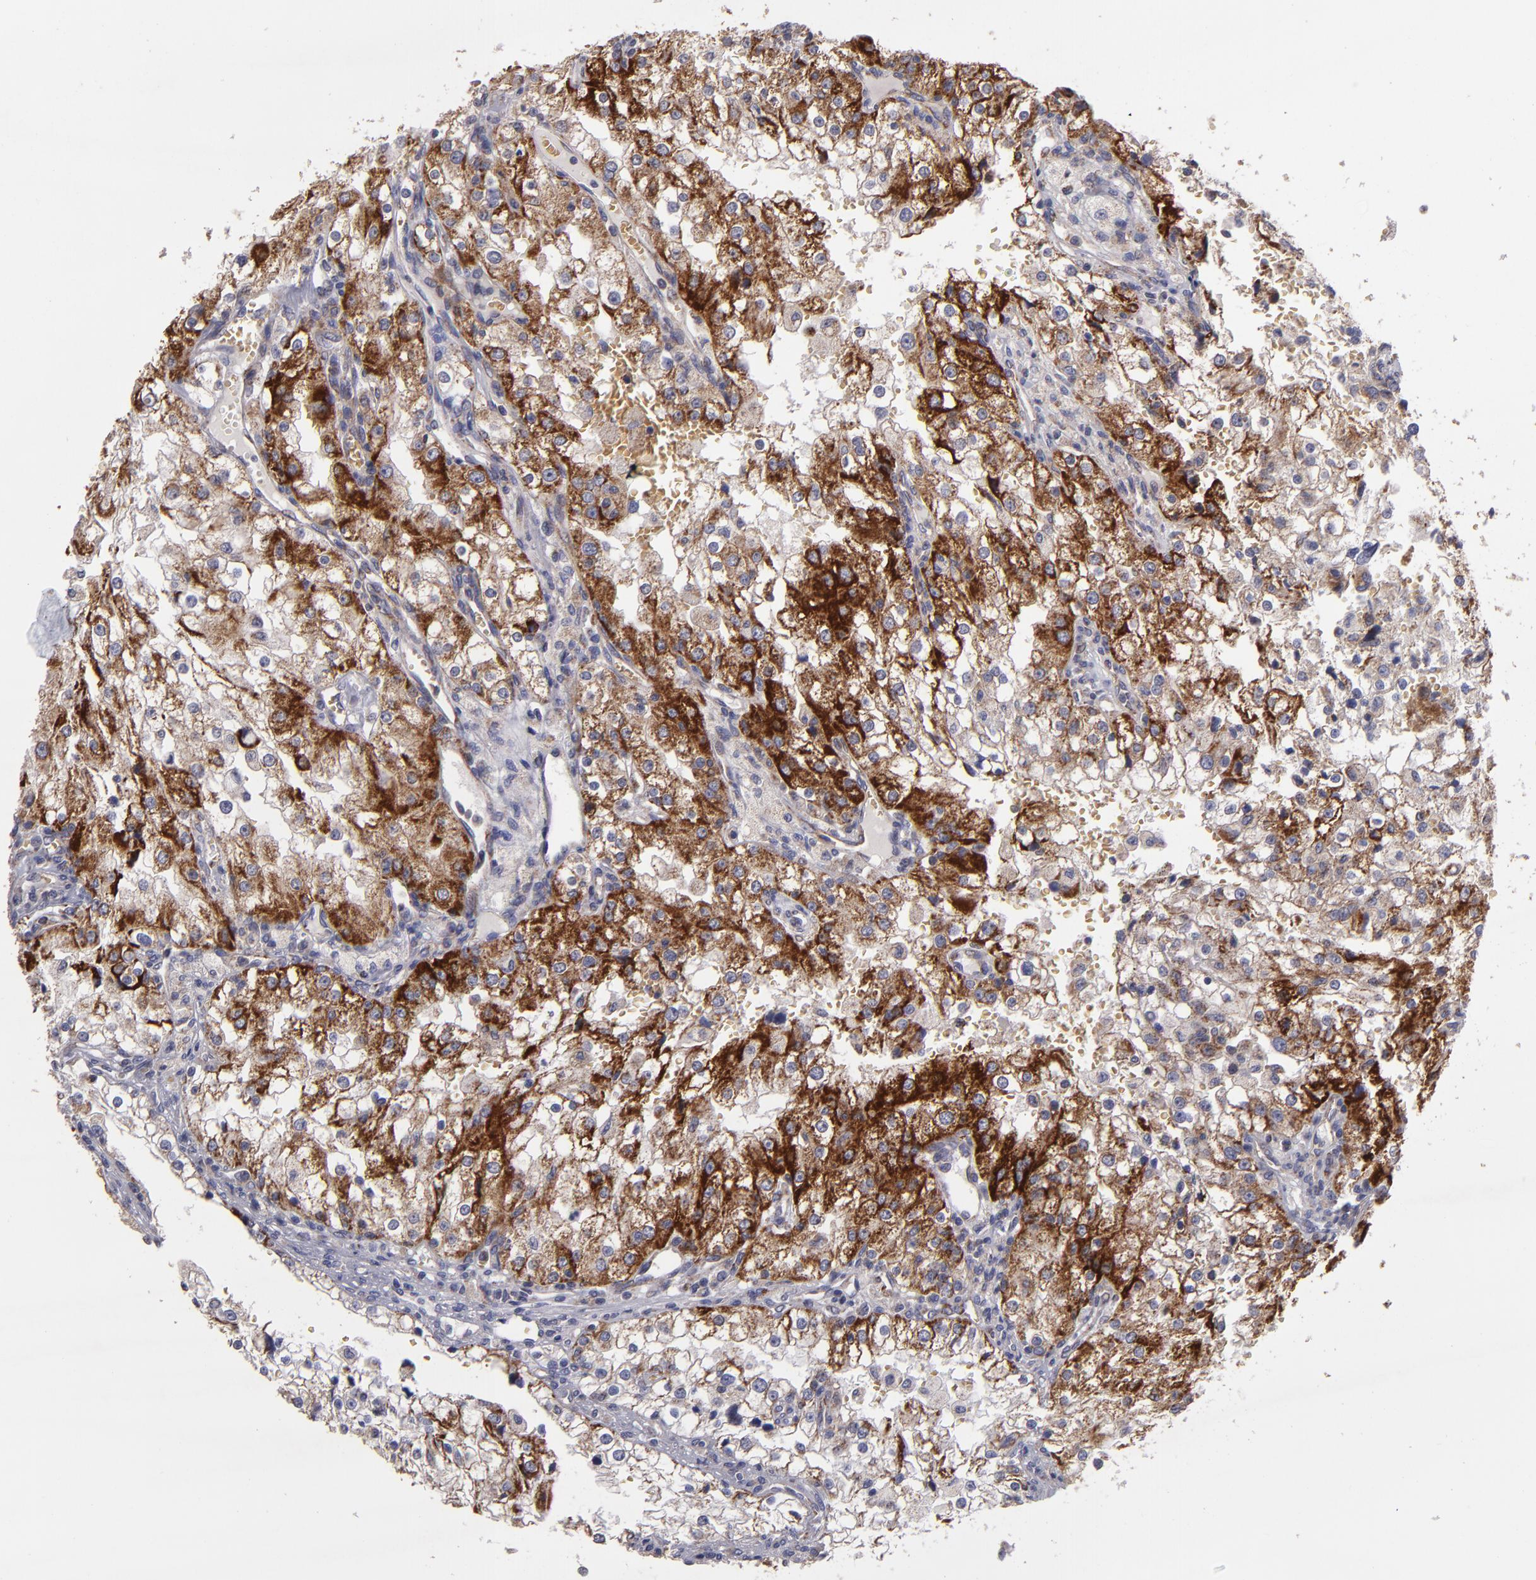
{"staining": {"intensity": "strong", "quantity": "25%-75%", "location": "cytoplasmic/membranous"}, "tissue": "renal cancer", "cell_type": "Tumor cells", "image_type": "cancer", "snomed": [{"axis": "morphology", "description": "Adenocarcinoma, NOS"}, {"axis": "topography", "description": "Kidney"}], "caption": "This image demonstrates renal adenocarcinoma stained with immunohistochemistry (IHC) to label a protein in brown. The cytoplasmic/membranous of tumor cells show strong positivity for the protein. Nuclei are counter-stained blue.", "gene": "CLTA", "patient": {"sex": "female", "age": 74}}